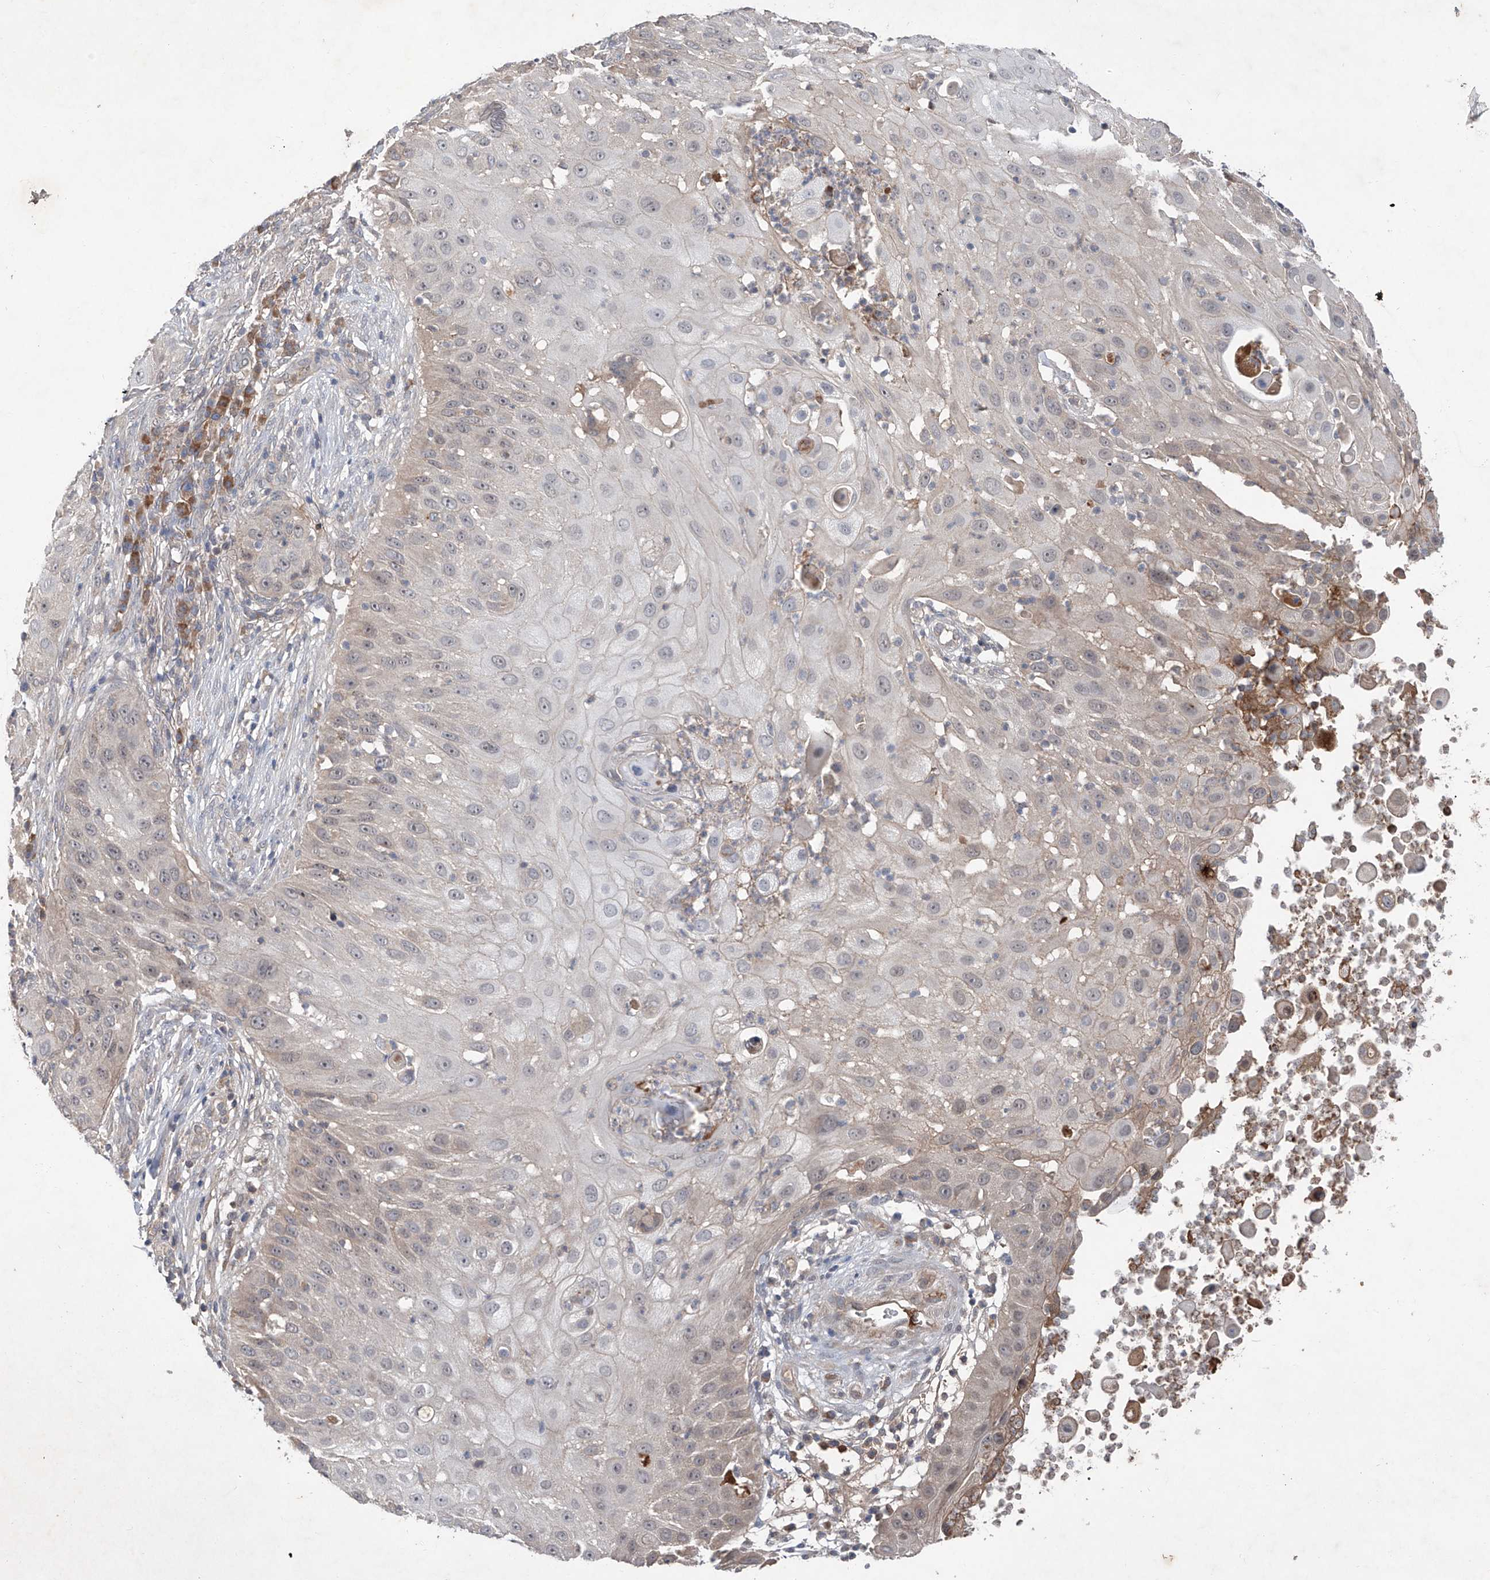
{"staining": {"intensity": "negative", "quantity": "none", "location": "none"}, "tissue": "skin cancer", "cell_type": "Tumor cells", "image_type": "cancer", "snomed": [{"axis": "morphology", "description": "Squamous cell carcinoma, NOS"}, {"axis": "topography", "description": "Skin"}], "caption": "The micrograph shows no staining of tumor cells in skin squamous cell carcinoma. (Brightfield microscopy of DAB immunohistochemistry (IHC) at high magnification).", "gene": "FAM135A", "patient": {"sex": "female", "age": 44}}